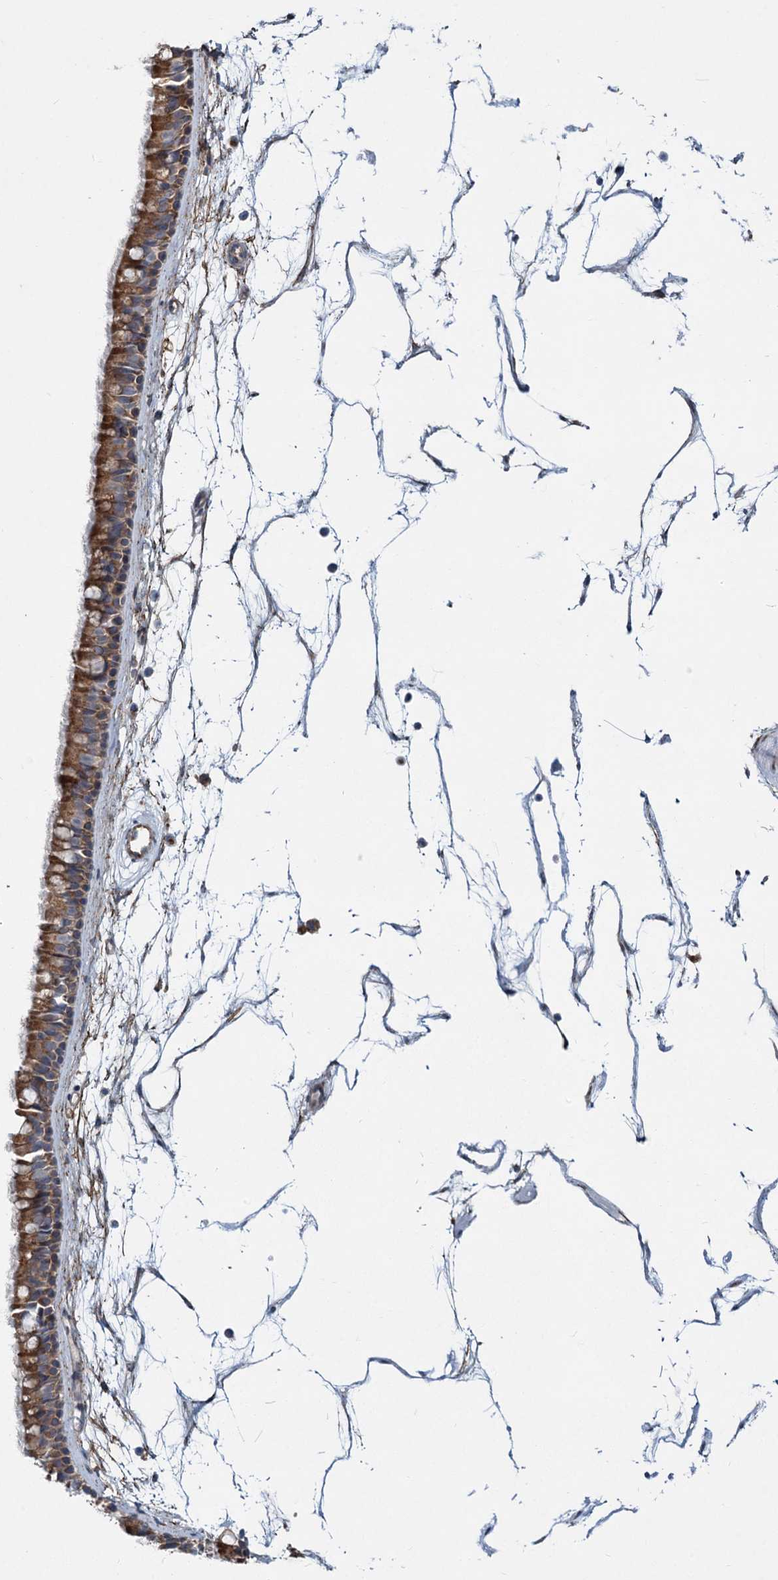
{"staining": {"intensity": "moderate", "quantity": ">75%", "location": "cytoplasmic/membranous"}, "tissue": "nasopharynx", "cell_type": "Respiratory epithelial cells", "image_type": "normal", "snomed": [{"axis": "morphology", "description": "Normal tissue, NOS"}, {"axis": "topography", "description": "Nasopharynx"}], "caption": "Respiratory epithelial cells show medium levels of moderate cytoplasmic/membranous expression in approximately >75% of cells in unremarkable nasopharynx. The protein is shown in brown color, while the nuclei are stained blue.", "gene": "ADCY2", "patient": {"sex": "male", "age": 64}}